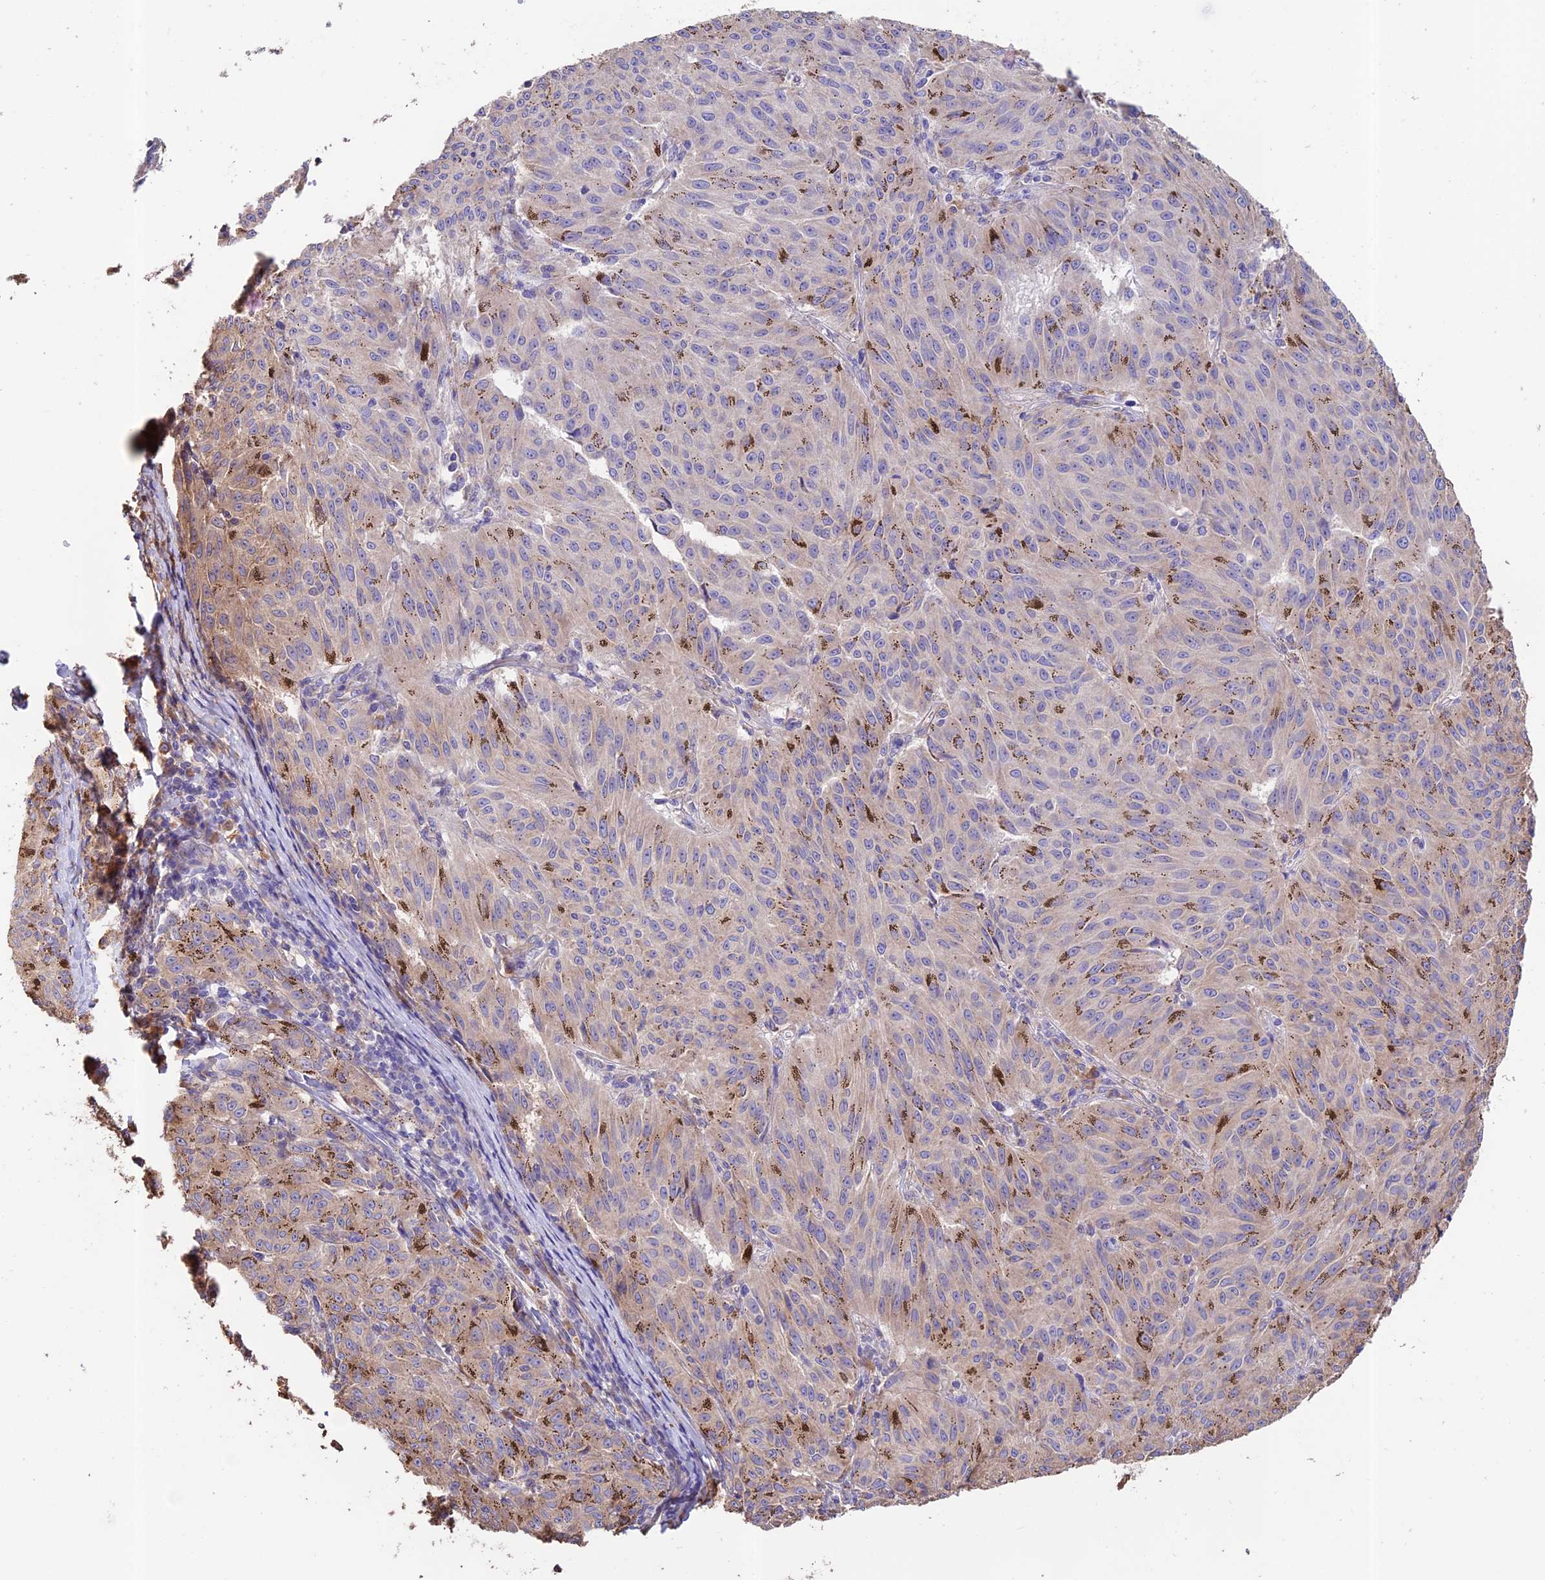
{"staining": {"intensity": "negative", "quantity": "none", "location": "none"}, "tissue": "melanoma", "cell_type": "Tumor cells", "image_type": "cancer", "snomed": [{"axis": "morphology", "description": "Malignant melanoma, NOS"}, {"axis": "topography", "description": "Skin"}], "caption": "Tumor cells are negative for protein expression in human malignant melanoma.", "gene": "EMC3", "patient": {"sex": "female", "age": 72}}